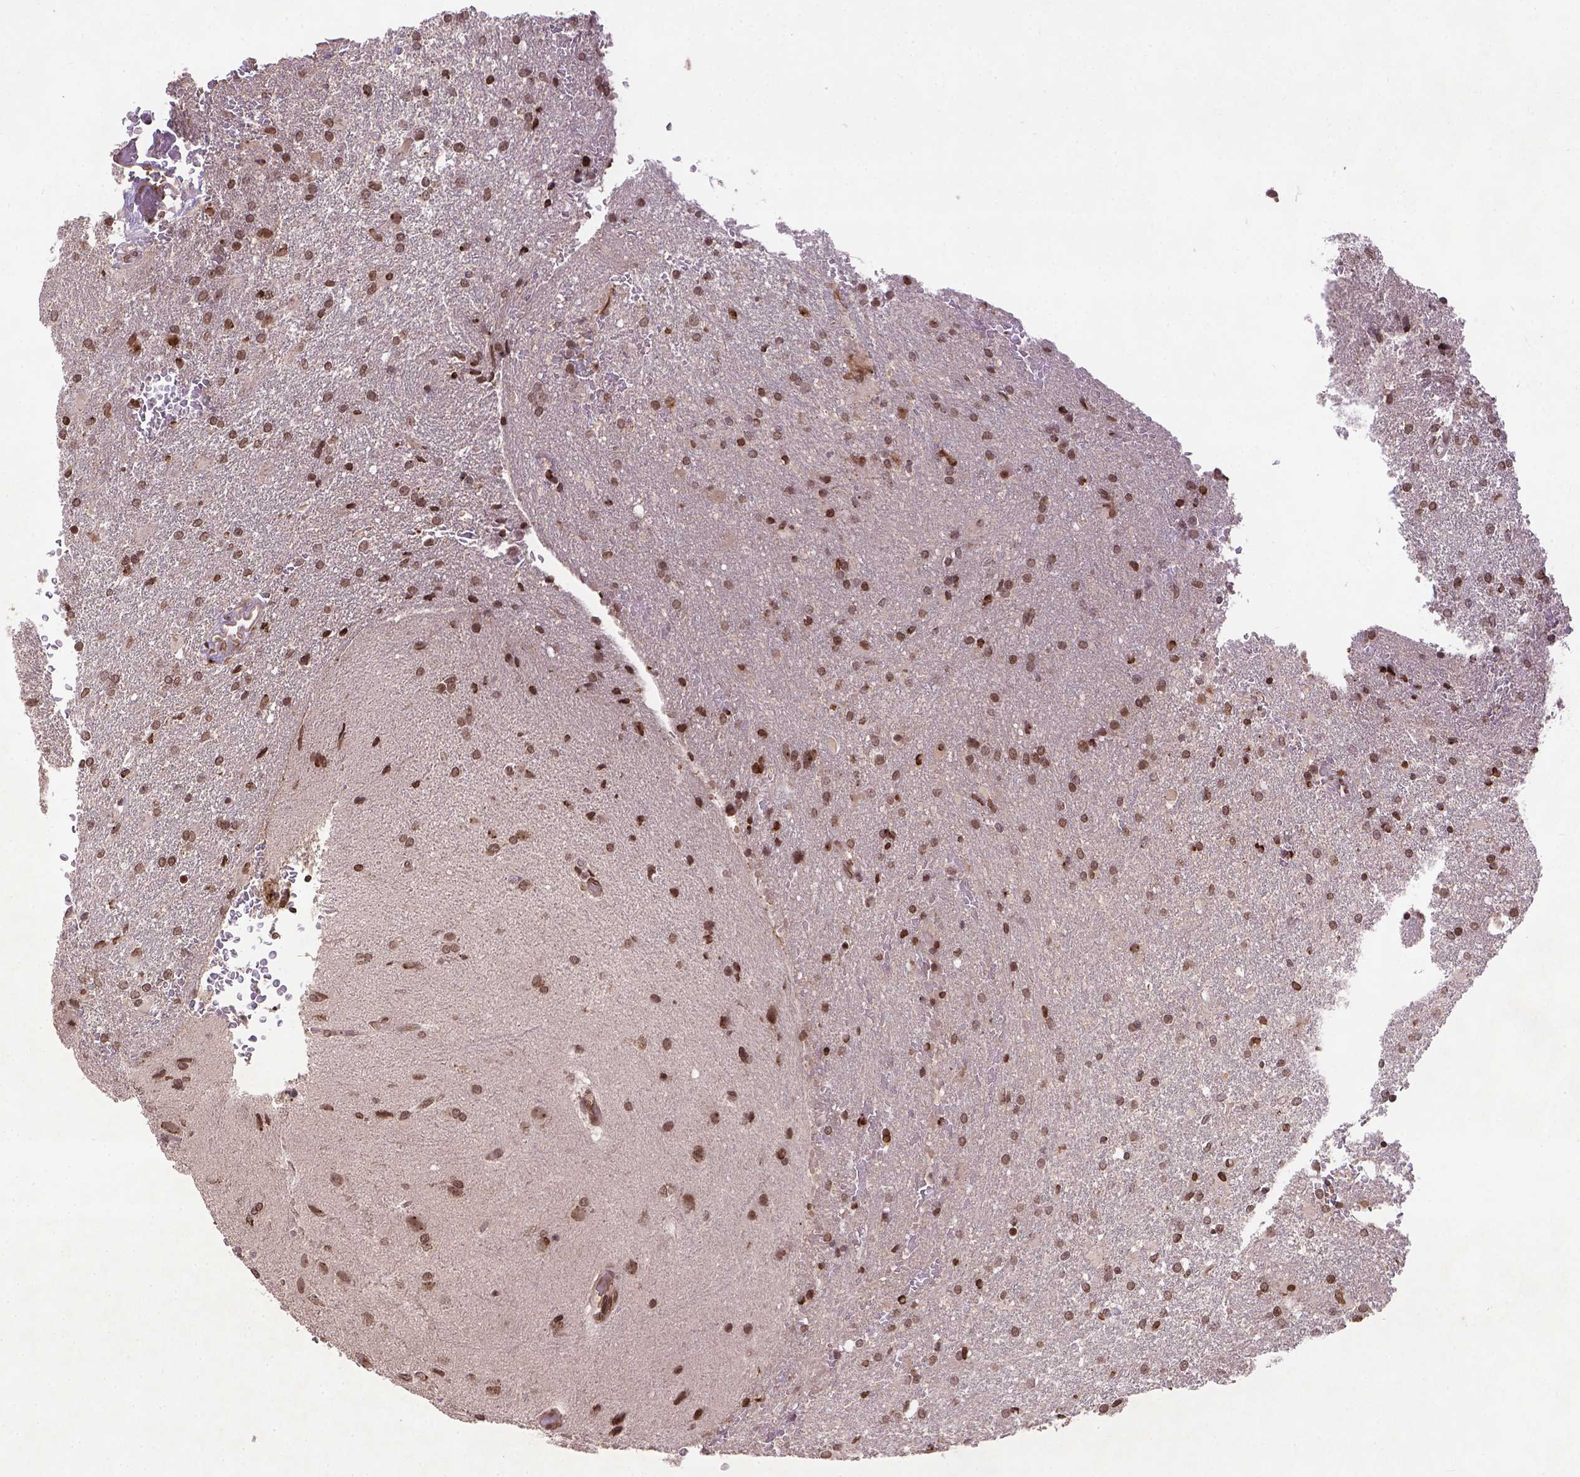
{"staining": {"intensity": "moderate", "quantity": ">75%", "location": "nuclear"}, "tissue": "glioma", "cell_type": "Tumor cells", "image_type": "cancer", "snomed": [{"axis": "morphology", "description": "Glioma, malignant, High grade"}, {"axis": "topography", "description": "Brain"}], "caption": "Protein analysis of glioma tissue exhibits moderate nuclear expression in about >75% of tumor cells.", "gene": "BANF1", "patient": {"sex": "male", "age": 68}}